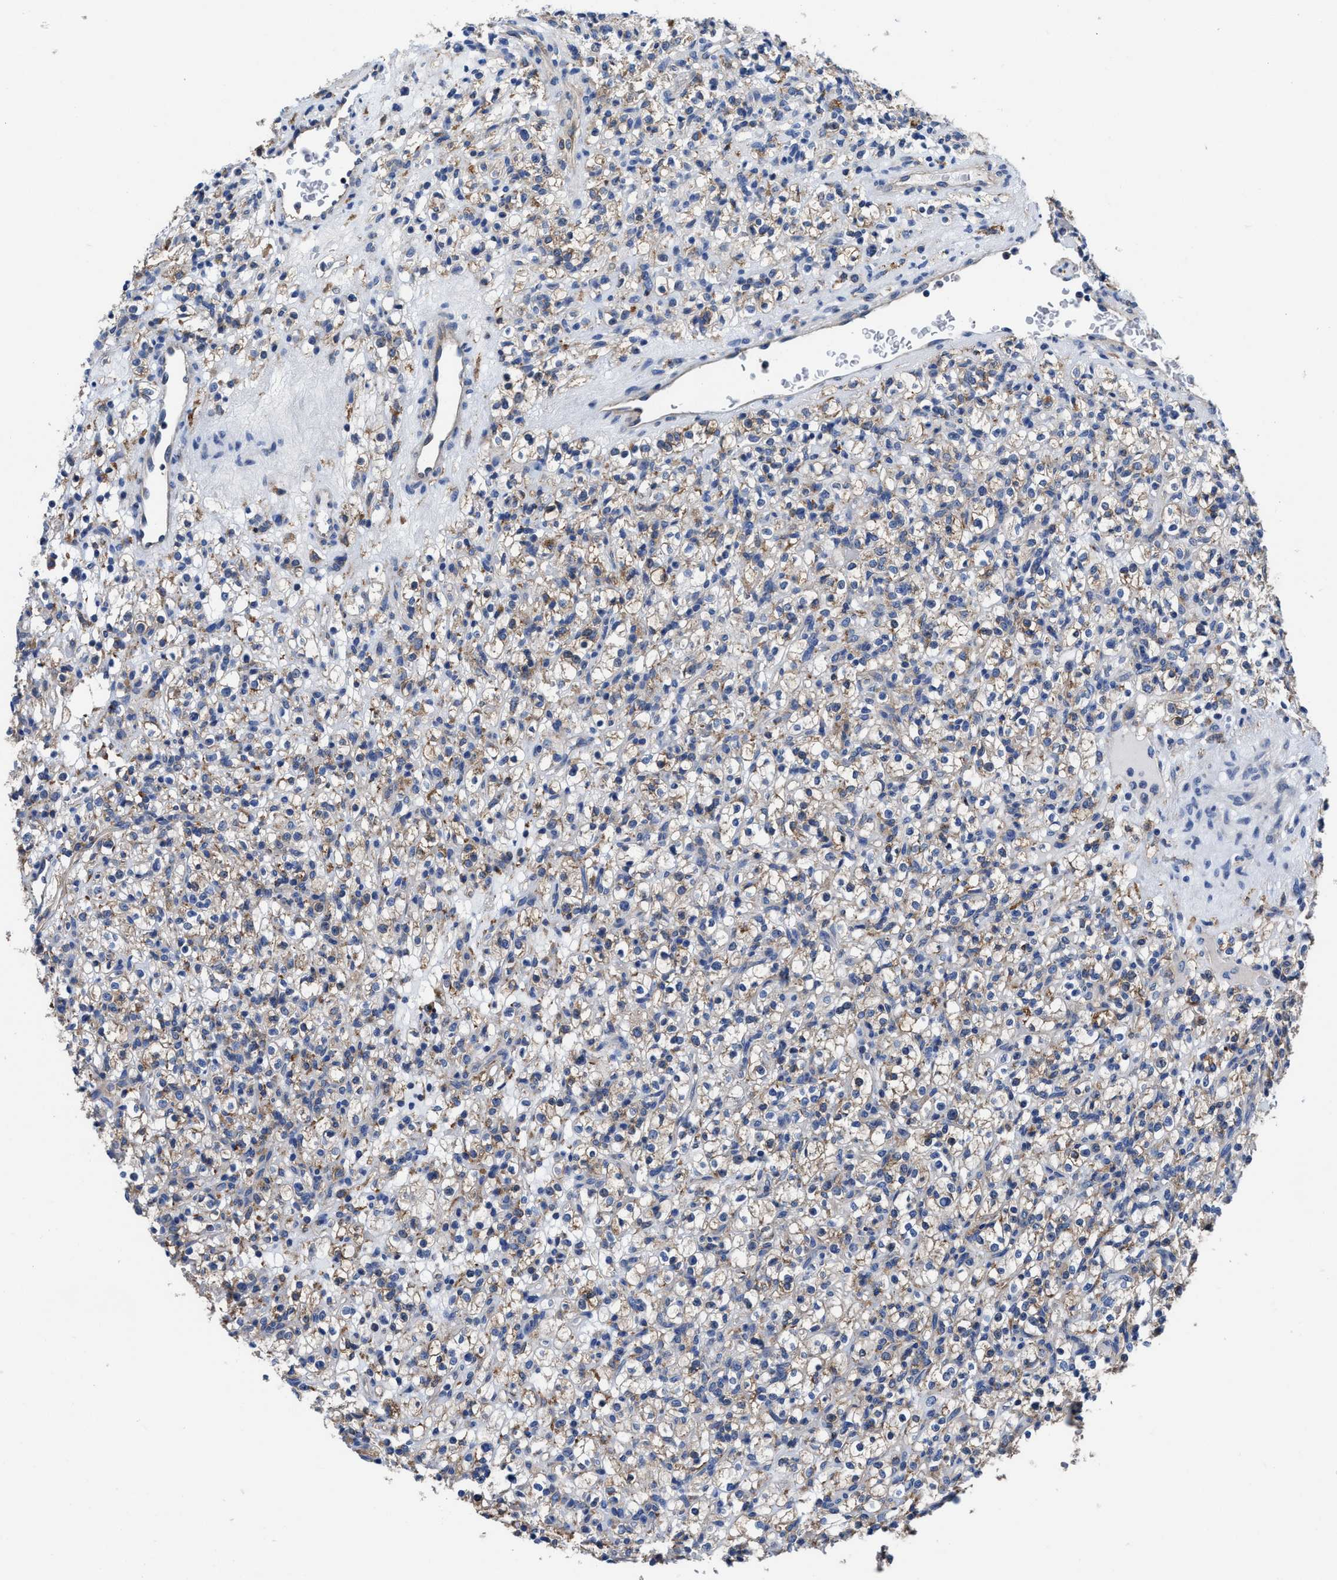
{"staining": {"intensity": "weak", "quantity": "25%-75%", "location": "cytoplasmic/membranous"}, "tissue": "renal cancer", "cell_type": "Tumor cells", "image_type": "cancer", "snomed": [{"axis": "morphology", "description": "Normal tissue, NOS"}, {"axis": "morphology", "description": "Adenocarcinoma, NOS"}, {"axis": "topography", "description": "Kidney"}], "caption": "Immunohistochemical staining of human renal cancer reveals weak cytoplasmic/membranous protein staining in about 25%-75% of tumor cells.", "gene": "TMEM30A", "patient": {"sex": "female", "age": 72}}